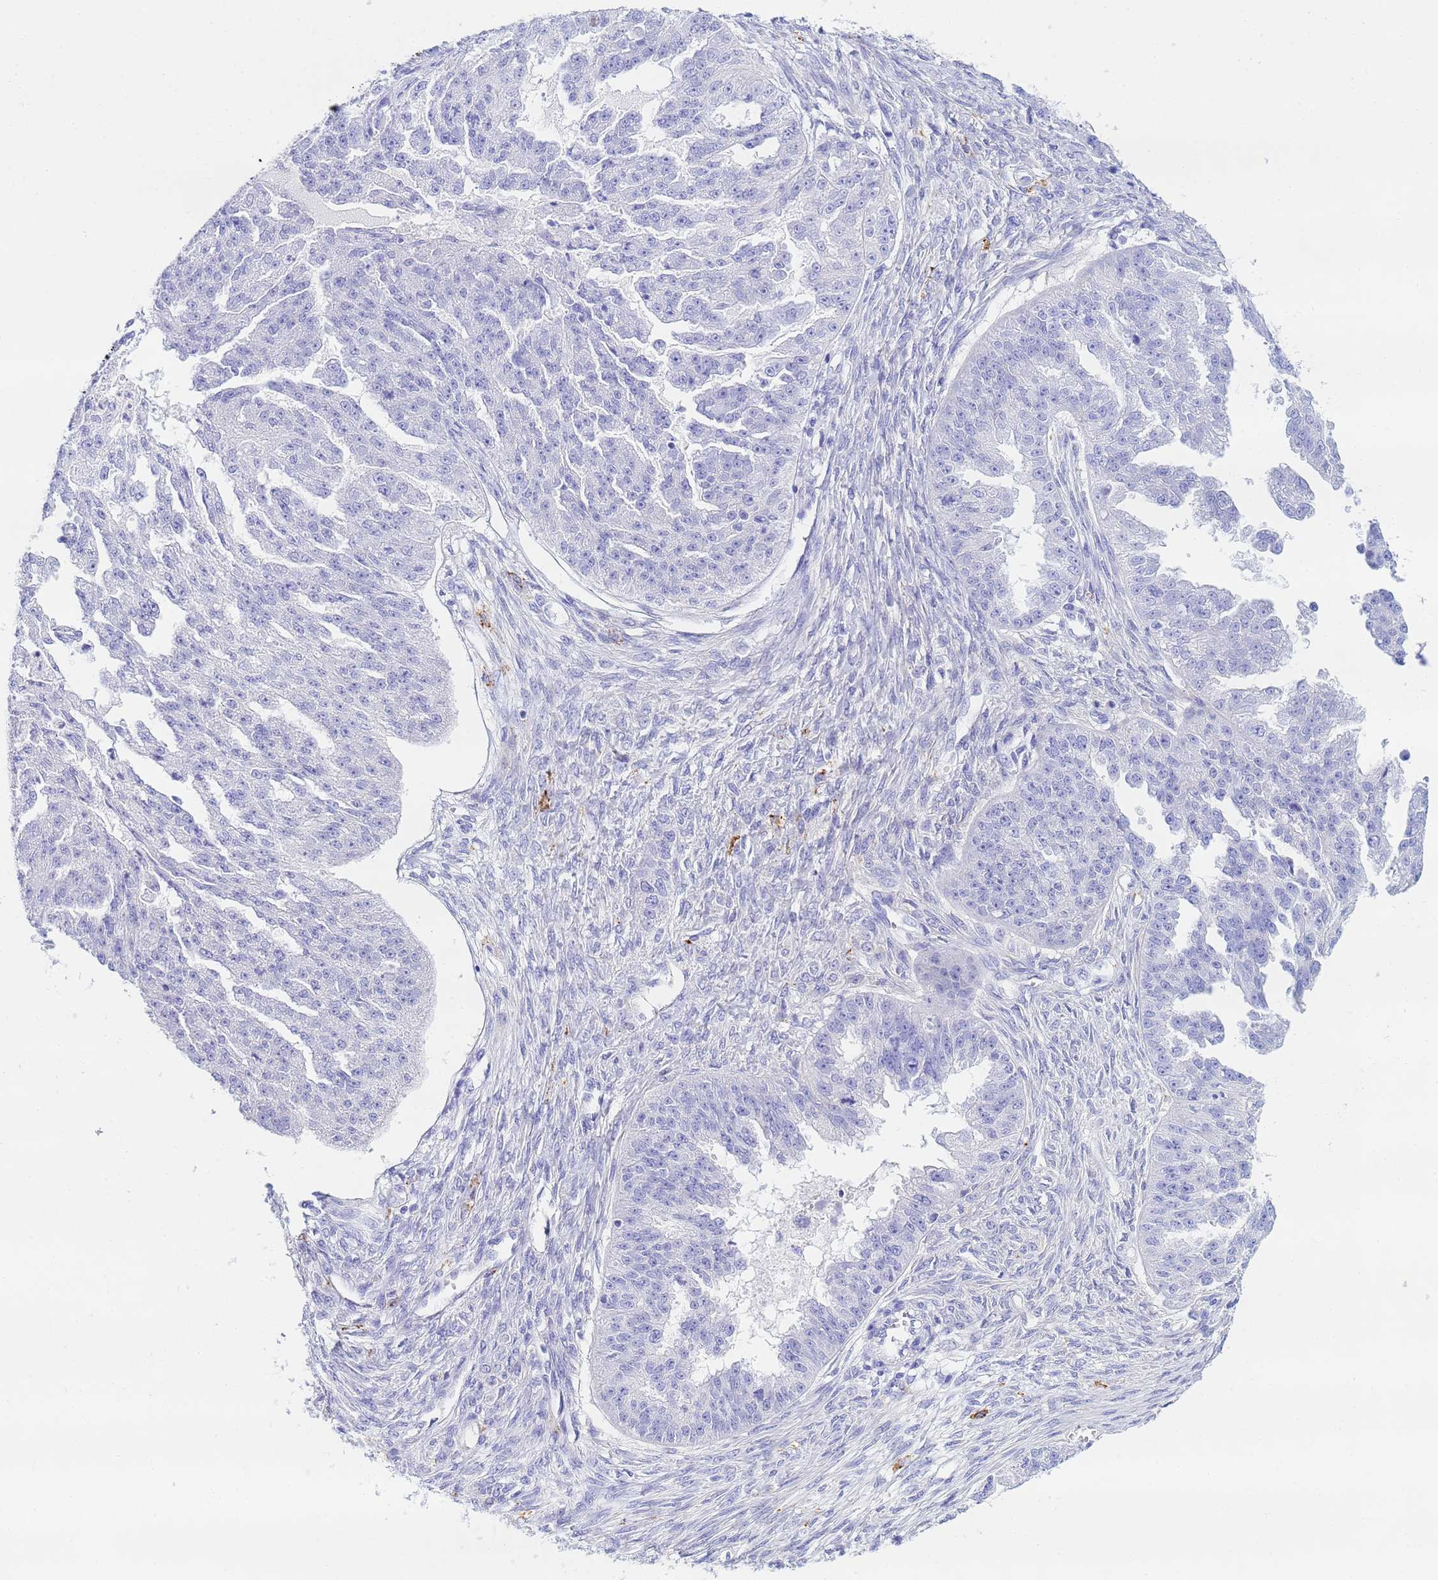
{"staining": {"intensity": "negative", "quantity": "none", "location": "none"}, "tissue": "ovarian cancer", "cell_type": "Tumor cells", "image_type": "cancer", "snomed": [{"axis": "morphology", "description": "Cystadenocarcinoma, serous, NOS"}, {"axis": "topography", "description": "Ovary"}], "caption": "DAB (3,3'-diaminobenzidine) immunohistochemical staining of human ovarian cancer (serous cystadenocarcinoma) displays no significant staining in tumor cells.", "gene": "AQP12A", "patient": {"sex": "female", "age": 58}}